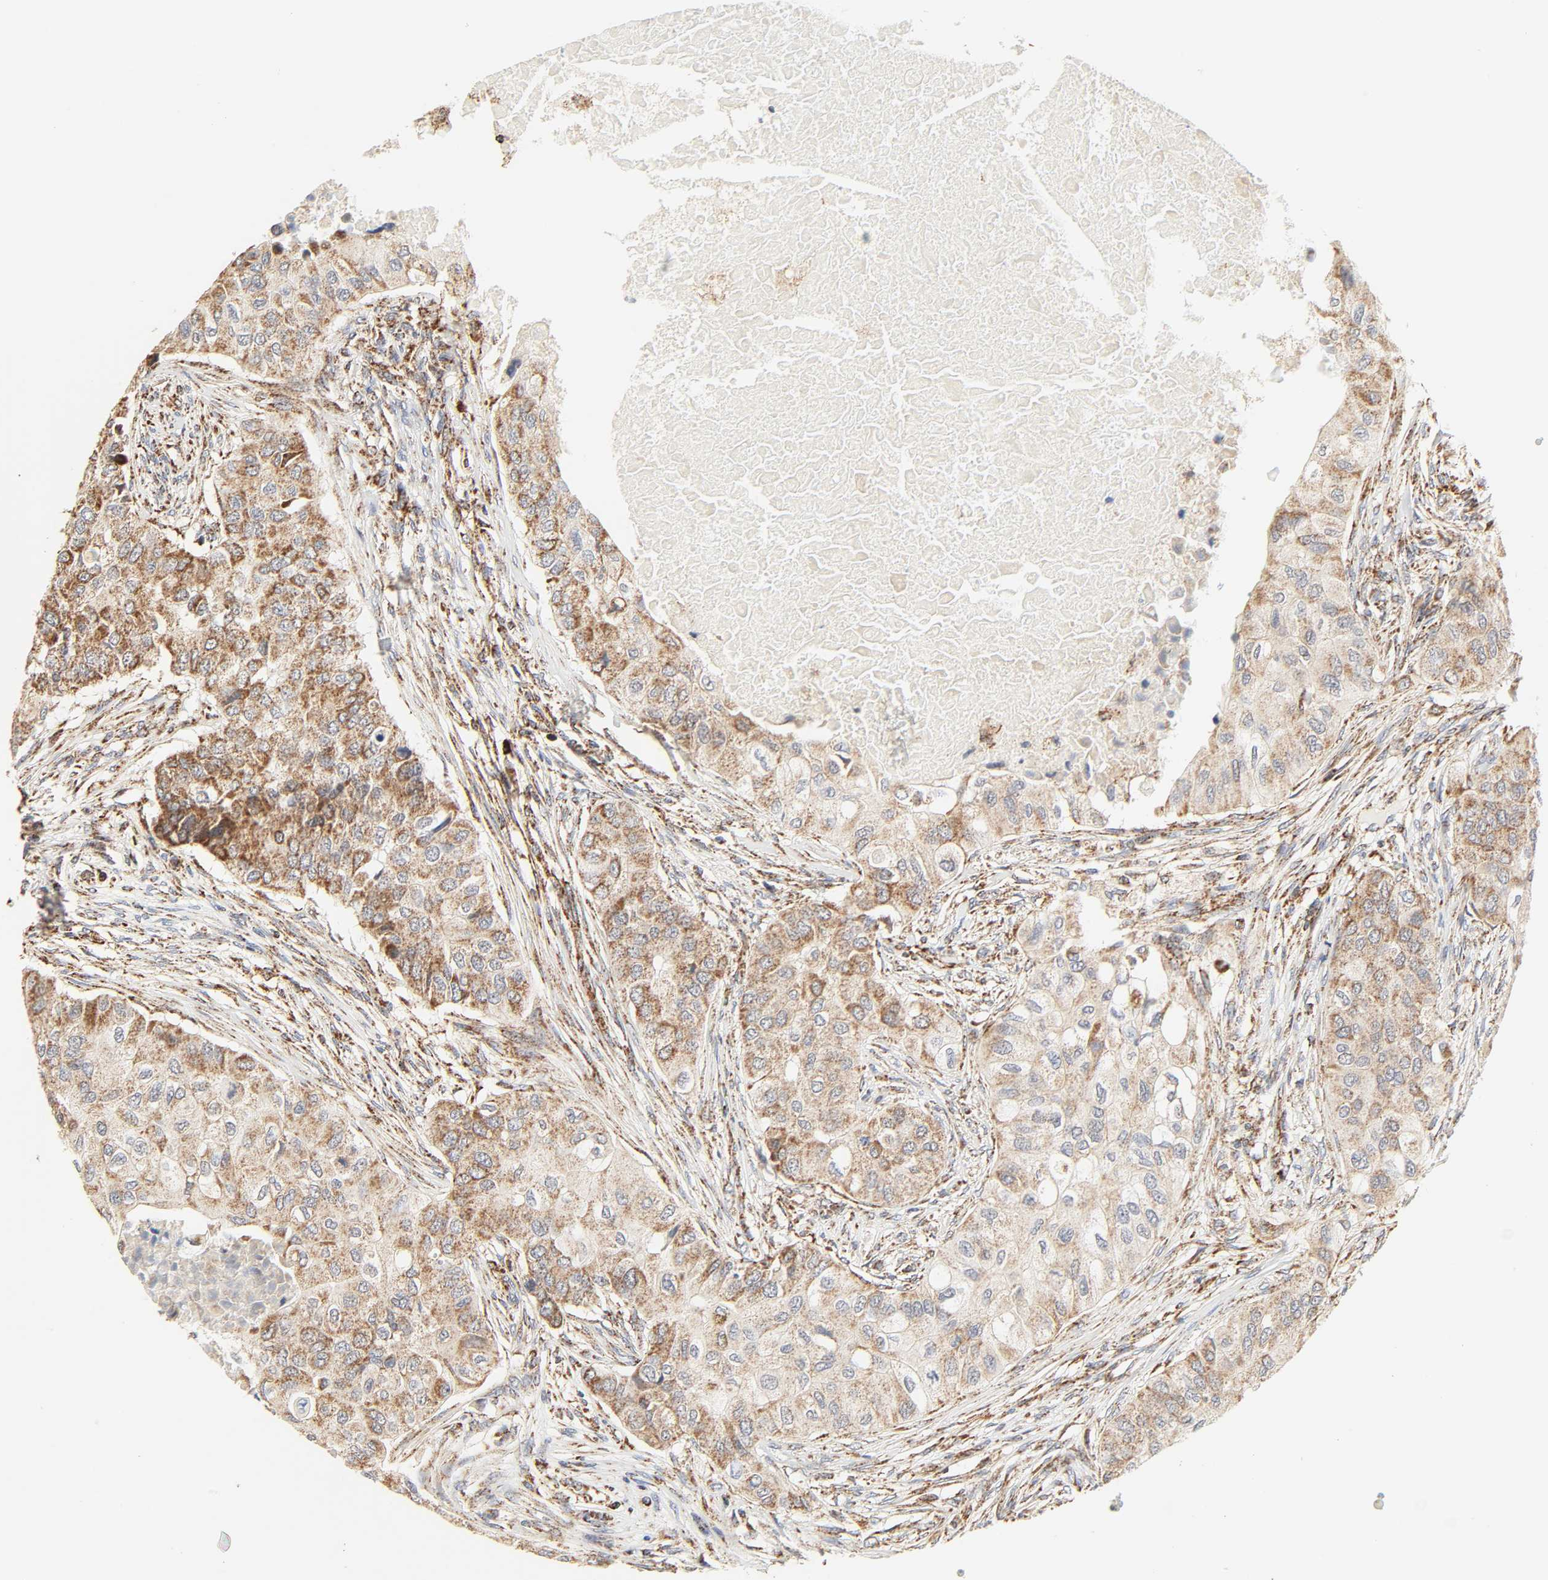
{"staining": {"intensity": "moderate", "quantity": ">75%", "location": "cytoplasmic/membranous"}, "tissue": "breast cancer", "cell_type": "Tumor cells", "image_type": "cancer", "snomed": [{"axis": "morphology", "description": "Normal tissue, NOS"}, {"axis": "morphology", "description": "Duct carcinoma"}, {"axis": "topography", "description": "Breast"}], "caption": "An IHC micrograph of neoplastic tissue is shown. Protein staining in brown labels moderate cytoplasmic/membranous positivity in invasive ductal carcinoma (breast) within tumor cells. The protein of interest is stained brown, and the nuclei are stained in blue (DAB IHC with brightfield microscopy, high magnification).", "gene": "ZMAT5", "patient": {"sex": "female", "age": 49}}